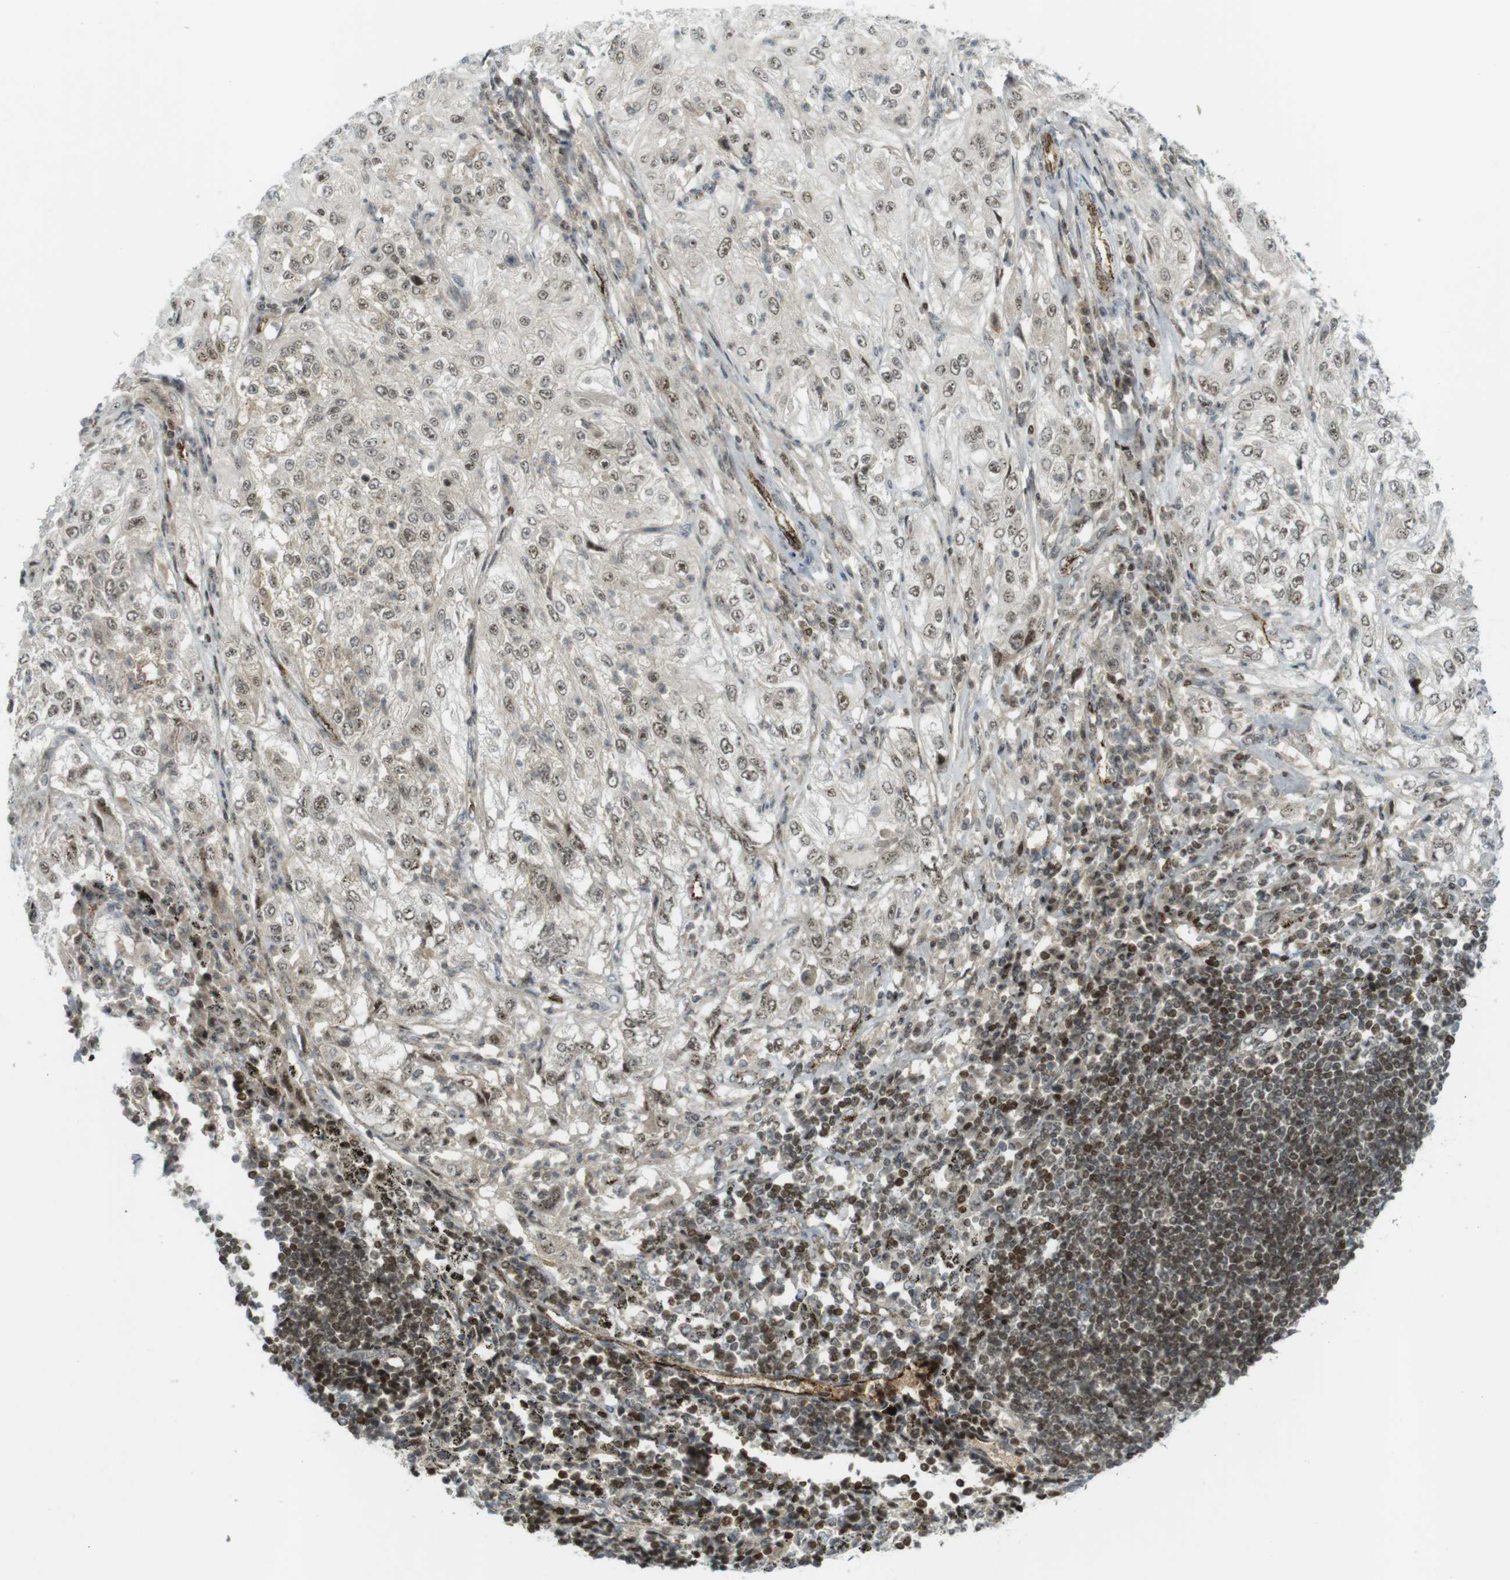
{"staining": {"intensity": "moderate", "quantity": "25%-75%", "location": "nuclear"}, "tissue": "lung cancer", "cell_type": "Tumor cells", "image_type": "cancer", "snomed": [{"axis": "morphology", "description": "Inflammation, NOS"}, {"axis": "morphology", "description": "Squamous cell carcinoma, NOS"}, {"axis": "topography", "description": "Lymph node"}, {"axis": "topography", "description": "Soft tissue"}, {"axis": "topography", "description": "Lung"}], "caption": "High-power microscopy captured an immunohistochemistry (IHC) image of lung squamous cell carcinoma, revealing moderate nuclear positivity in approximately 25%-75% of tumor cells.", "gene": "PPP1R13B", "patient": {"sex": "male", "age": 66}}